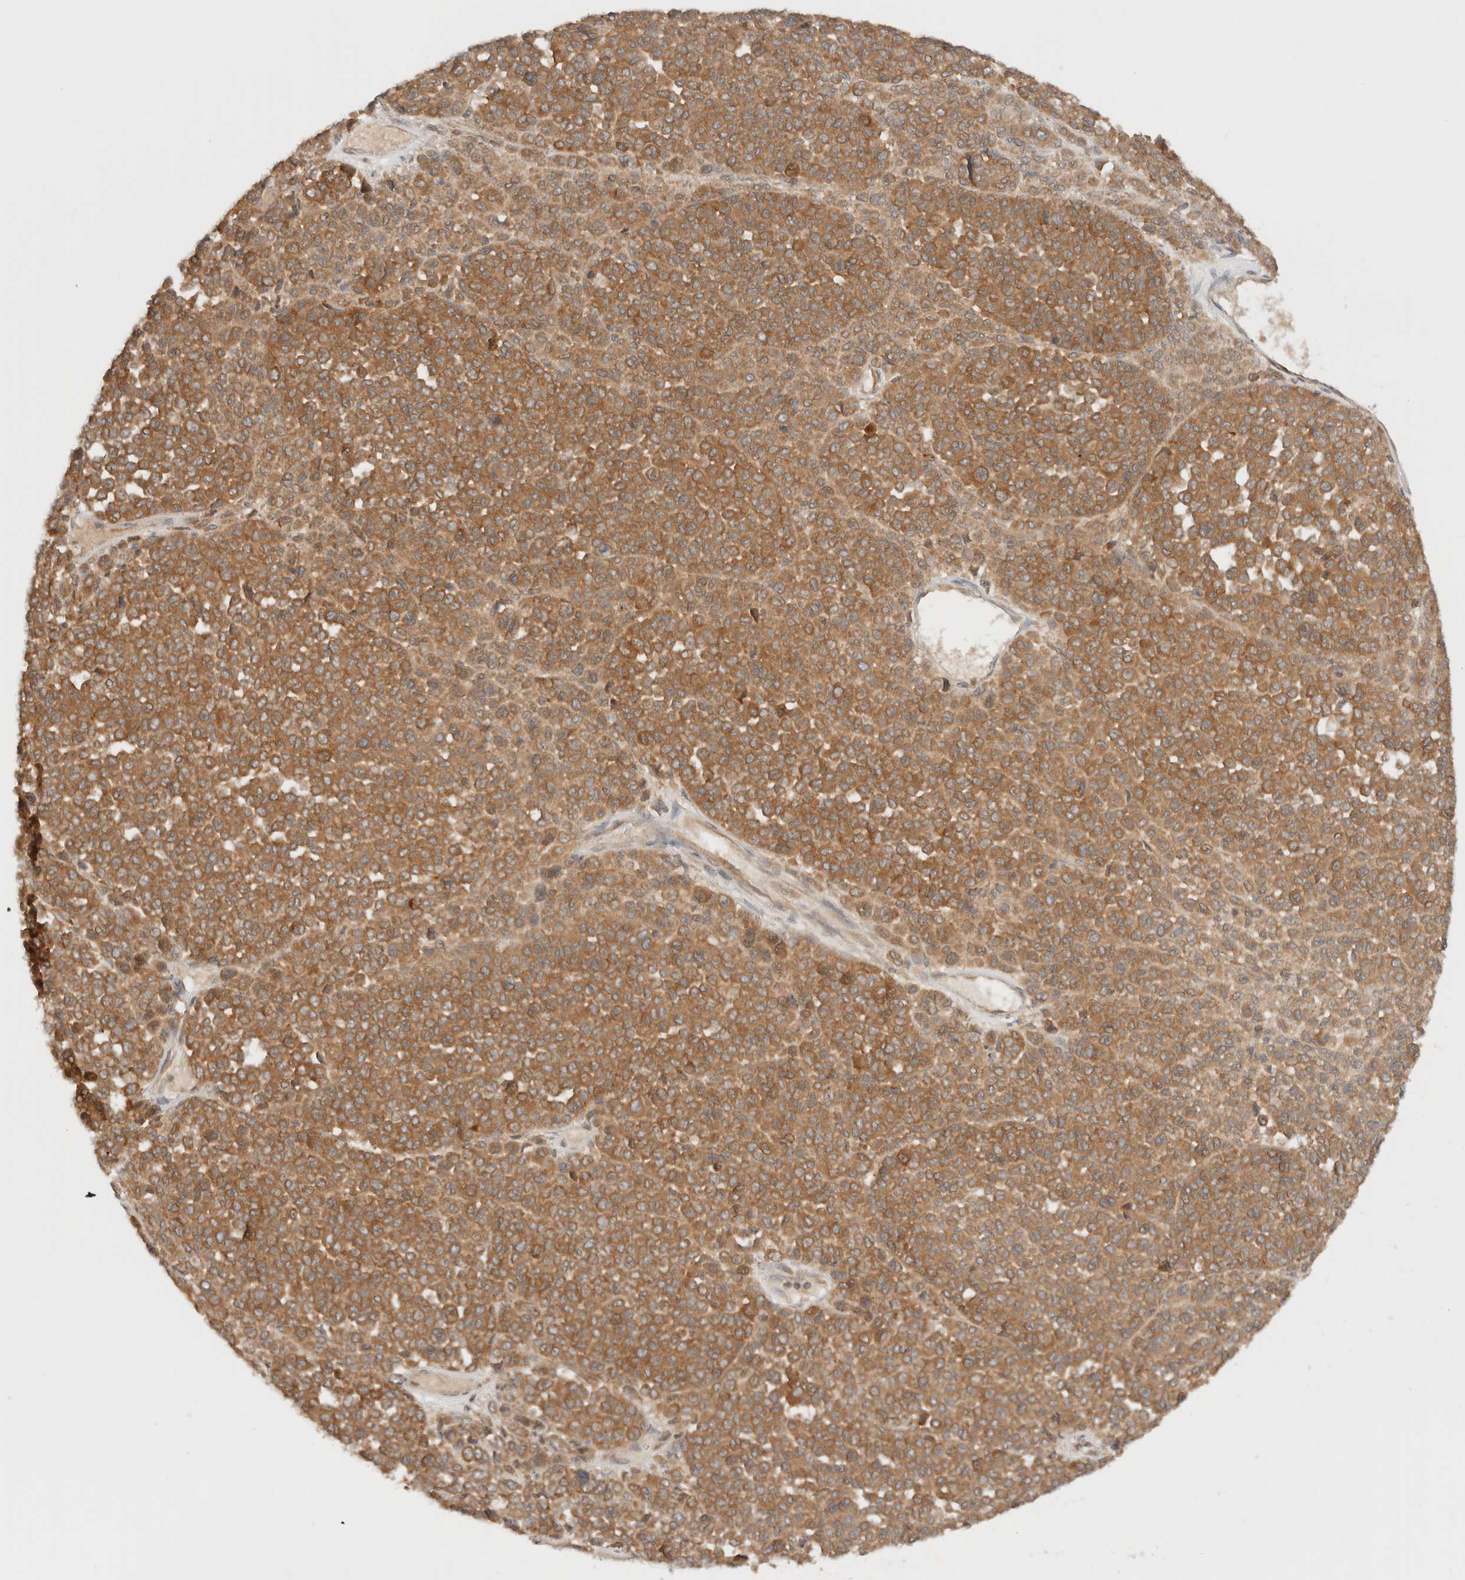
{"staining": {"intensity": "moderate", "quantity": ">75%", "location": "cytoplasmic/membranous"}, "tissue": "melanoma", "cell_type": "Tumor cells", "image_type": "cancer", "snomed": [{"axis": "morphology", "description": "Malignant melanoma, Metastatic site"}, {"axis": "topography", "description": "Pancreas"}], "caption": "Protein analysis of malignant melanoma (metastatic site) tissue displays moderate cytoplasmic/membranous expression in approximately >75% of tumor cells.", "gene": "ARFGEF2", "patient": {"sex": "female", "age": 30}}